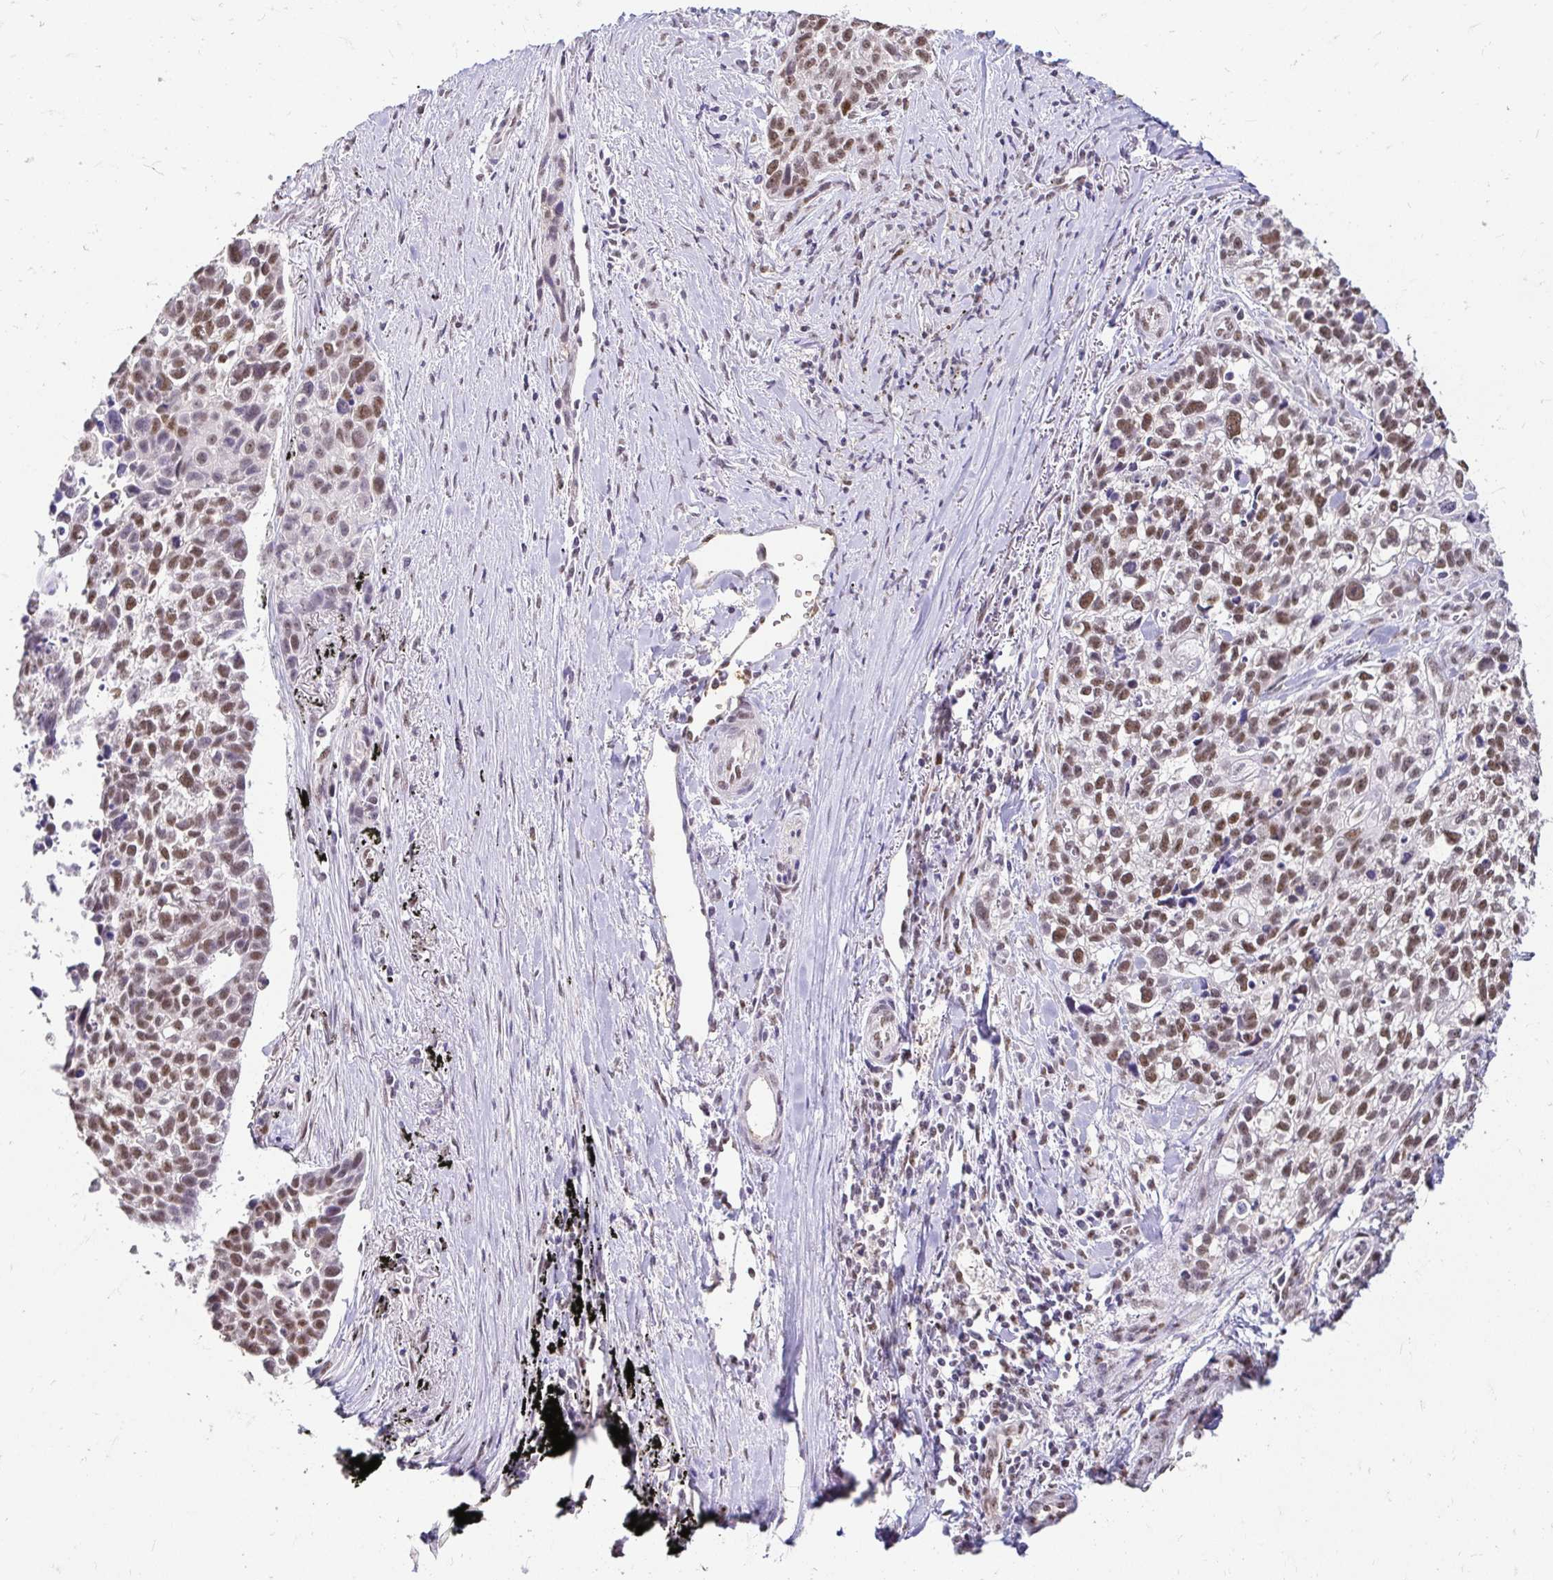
{"staining": {"intensity": "moderate", "quantity": ">75%", "location": "nuclear"}, "tissue": "lung cancer", "cell_type": "Tumor cells", "image_type": "cancer", "snomed": [{"axis": "morphology", "description": "Squamous cell carcinoma, NOS"}, {"axis": "topography", "description": "Lung"}], "caption": "Tumor cells demonstrate medium levels of moderate nuclear expression in approximately >75% of cells in squamous cell carcinoma (lung).", "gene": "RIMS4", "patient": {"sex": "male", "age": 74}}